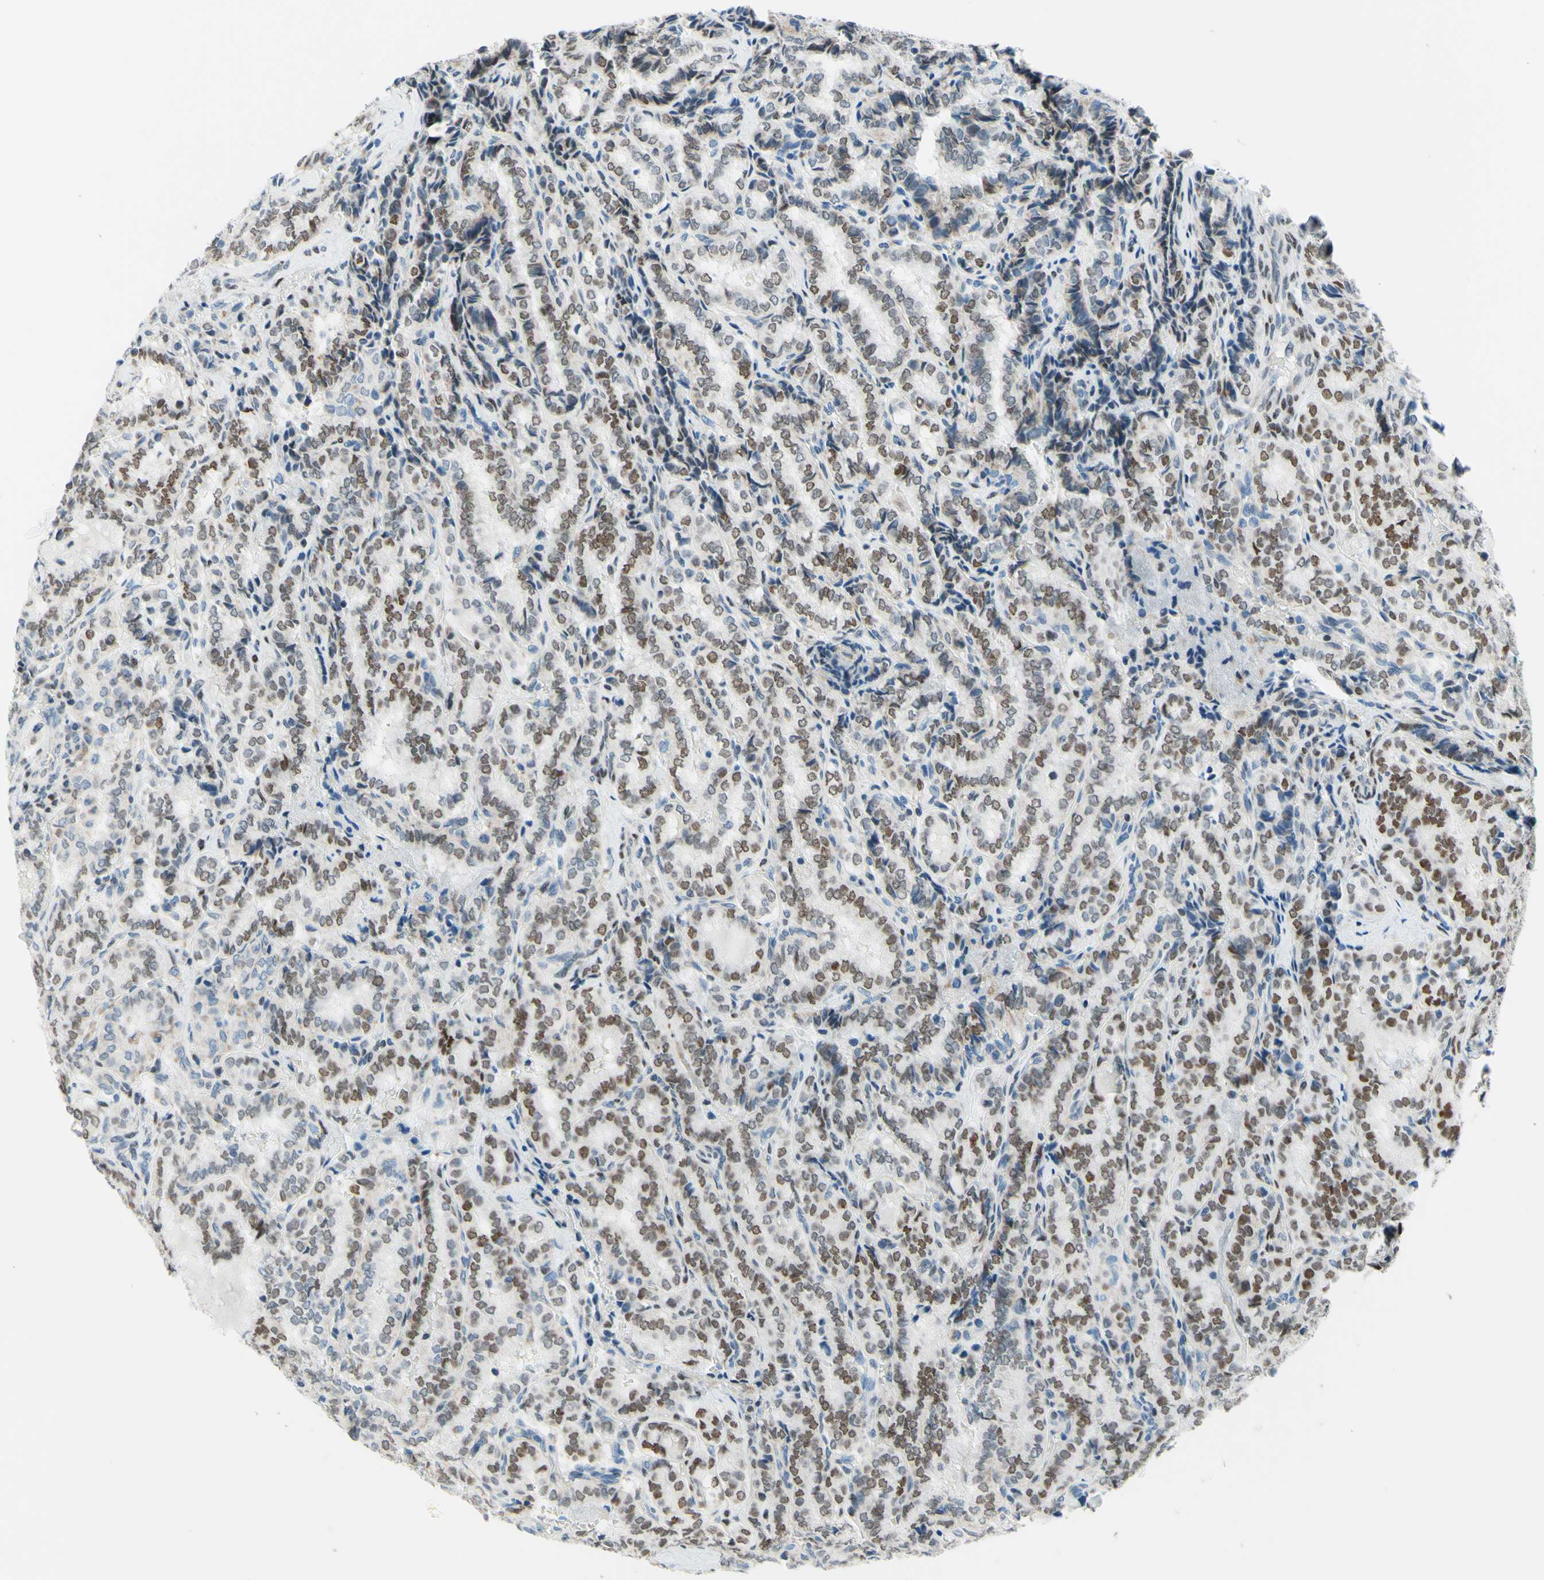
{"staining": {"intensity": "weak", "quantity": ">75%", "location": "nuclear"}, "tissue": "thyroid cancer", "cell_type": "Tumor cells", "image_type": "cancer", "snomed": [{"axis": "morphology", "description": "Normal tissue, NOS"}, {"axis": "morphology", "description": "Papillary adenocarcinoma, NOS"}, {"axis": "topography", "description": "Thyroid gland"}], "caption": "A photomicrograph of thyroid cancer (papillary adenocarcinoma) stained for a protein exhibits weak nuclear brown staining in tumor cells. The protein is shown in brown color, while the nuclei are stained blue.", "gene": "CBX7", "patient": {"sex": "female", "age": 30}}